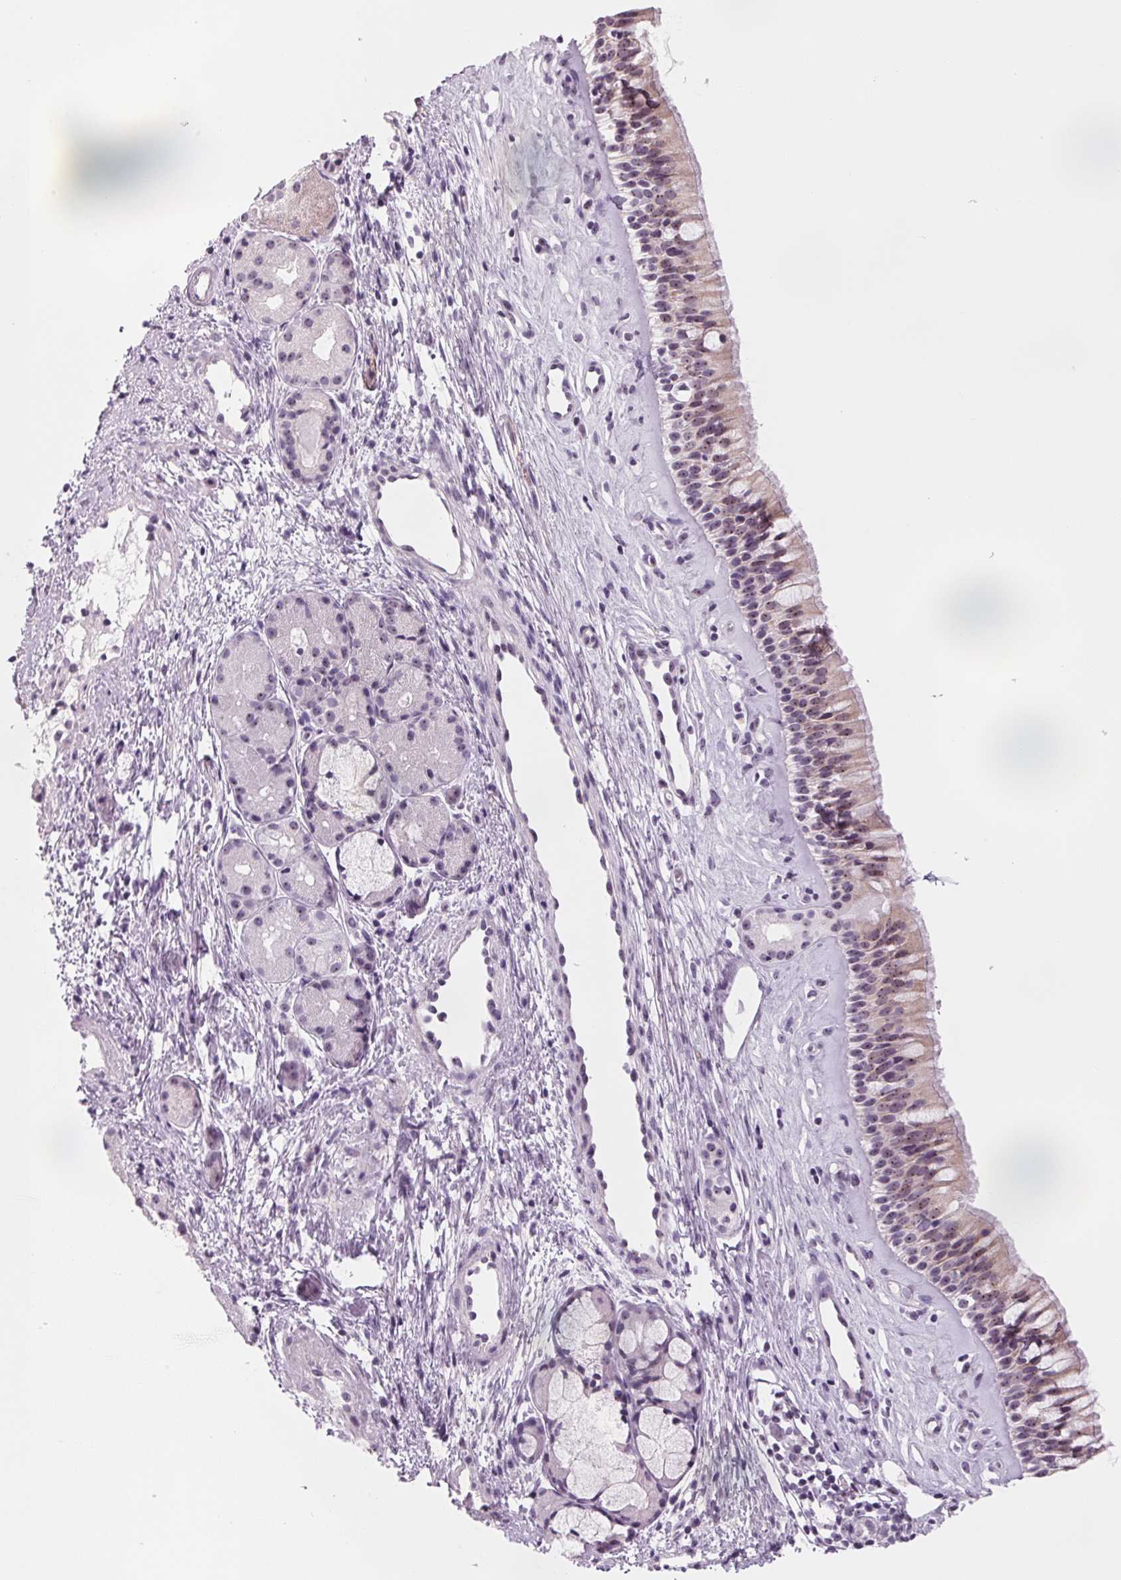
{"staining": {"intensity": "weak", "quantity": "25%-75%", "location": "cytoplasmic/membranous,nuclear"}, "tissue": "nasopharynx", "cell_type": "Respiratory epithelial cells", "image_type": "normal", "snomed": [{"axis": "morphology", "description": "Normal tissue, NOS"}, {"axis": "topography", "description": "Nasopharynx"}], "caption": "Respiratory epithelial cells demonstrate low levels of weak cytoplasmic/membranous,nuclear staining in about 25%-75% of cells in unremarkable nasopharynx.", "gene": "DNTTIP2", "patient": {"sex": "female", "age": 52}}